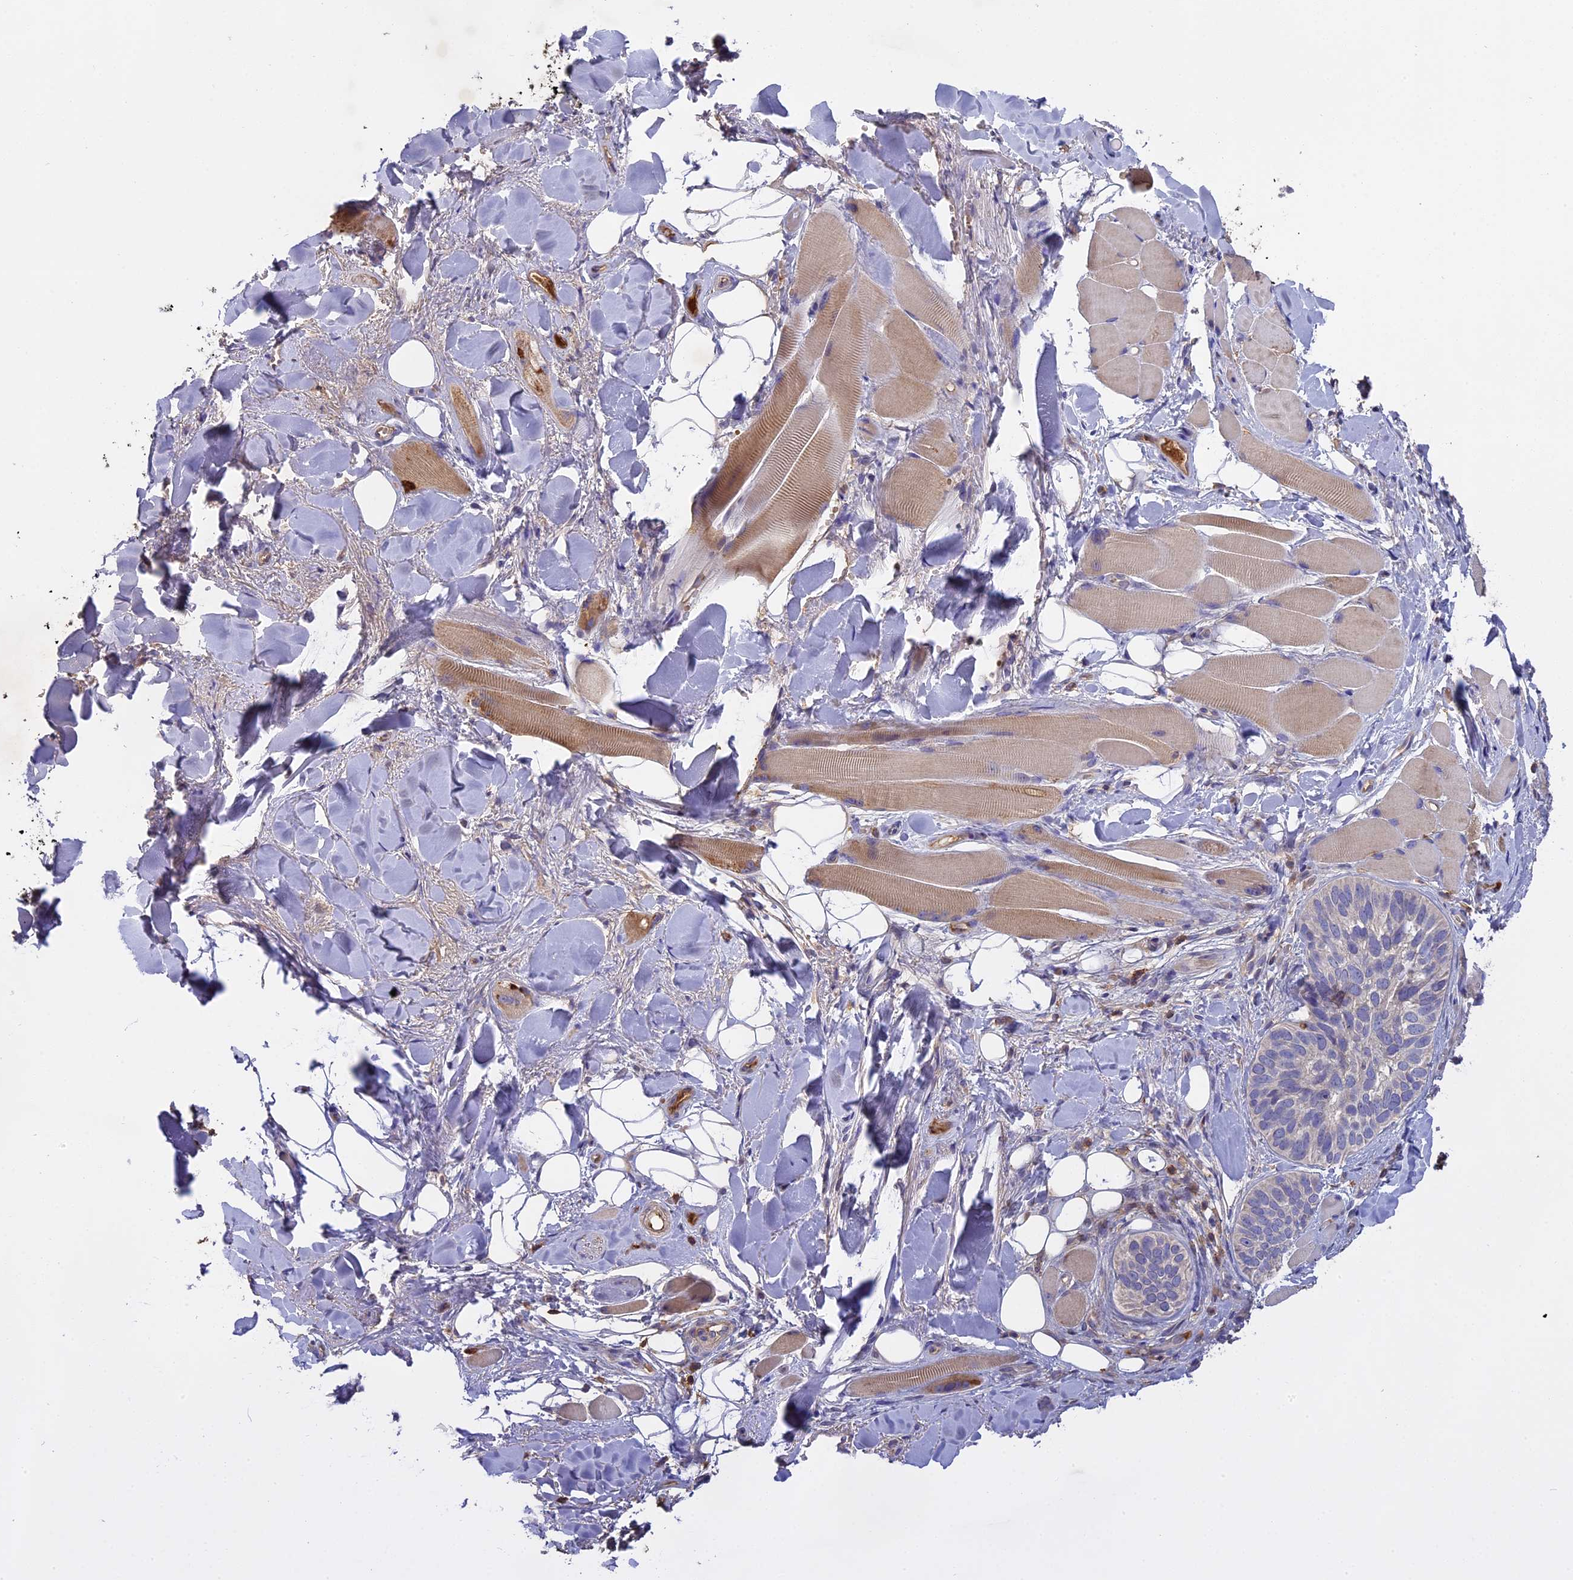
{"staining": {"intensity": "negative", "quantity": "none", "location": "none"}, "tissue": "skin cancer", "cell_type": "Tumor cells", "image_type": "cancer", "snomed": [{"axis": "morphology", "description": "Basal cell carcinoma"}, {"axis": "topography", "description": "Skin"}], "caption": "DAB immunohistochemical staining of skin basal cell carcinoma demonstrates no significant expression in tumor cells.", "gene": "CFAP119", "patient": {"sex": "male", "age": 62}}